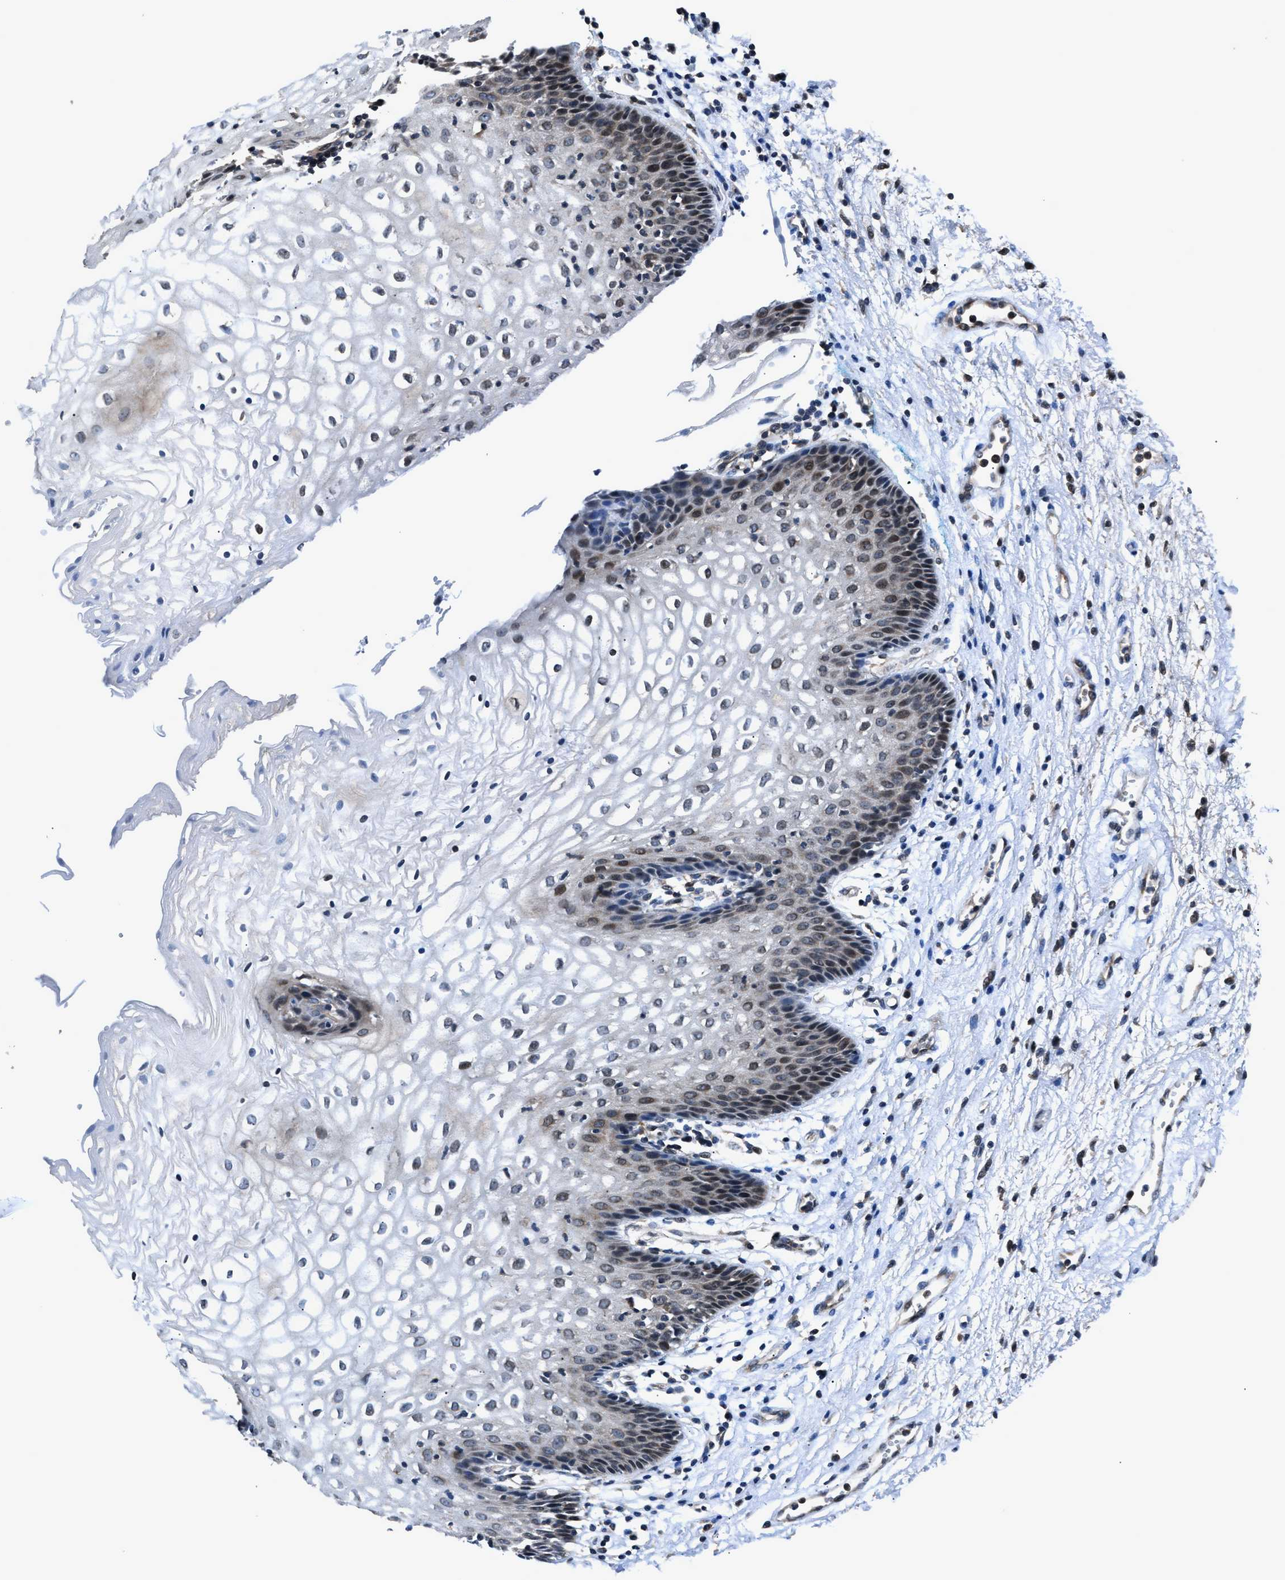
{"staining": {"intensity": "moderate", "quantity": "<25%", "location": "nuclear"}, "tissue": "vagina", "cell_type": "Squamous epithelial cells", "image_type": "normal", "snomed": [{"axis": "morphology", "description": "Normal tissue, NOS"}, {"axis": "topography", "description": "Vagina"}], "caption": "Protein staining displays moderate nuclear expression in approximately <25% of squamous epithelial cells in unremarkable vagina. (DAB (3,3'-diaminobenzidine) IHC, brown staining for protein, blue staining for nuclei).", "gene": "TNRC18", "patient": {"sex": "female", "age": 34}}